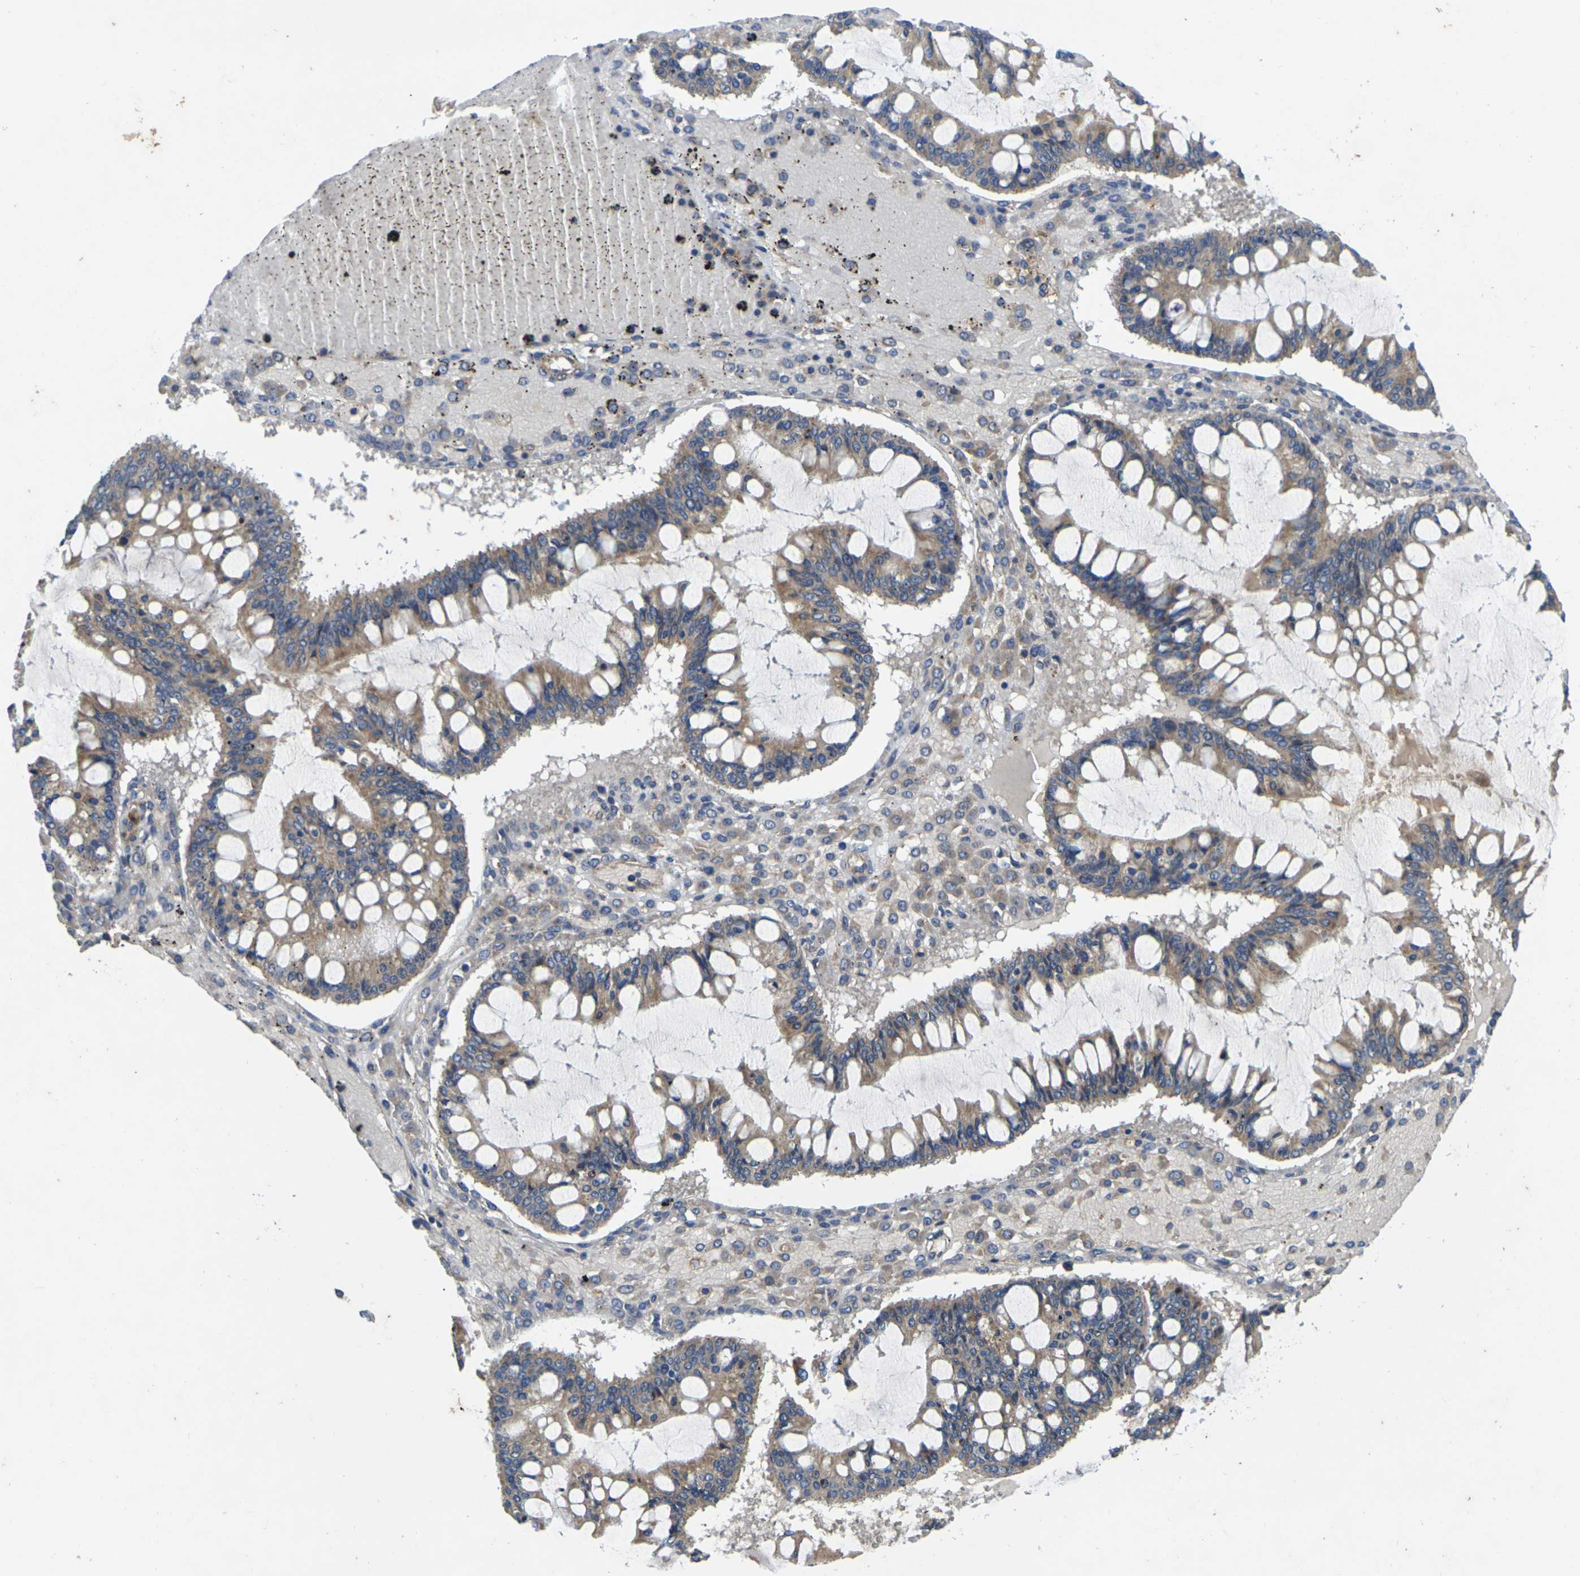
{"staining": {"intensity": "moderate", "quantity": ">75%", "location": "cytoplasmic/membranous"}, "tissue": "ovarian cancer", "cell_type": "Tumor cells", "image_type": "cancer", "snomed": [{"axis": "morphology", "description": "Cystadenocarcinoma, mucinous, NOS"}, {"axis": "topography", "description": "Ovary"}], "caption": "The photomicrograph reveals a brown stain indicating the presence of a protein in the cytoplasmic/membranous of tumor cells in ovarian cancer.", "gene": "KIF1B", "patient": {"sex": "female", "age": 73}}